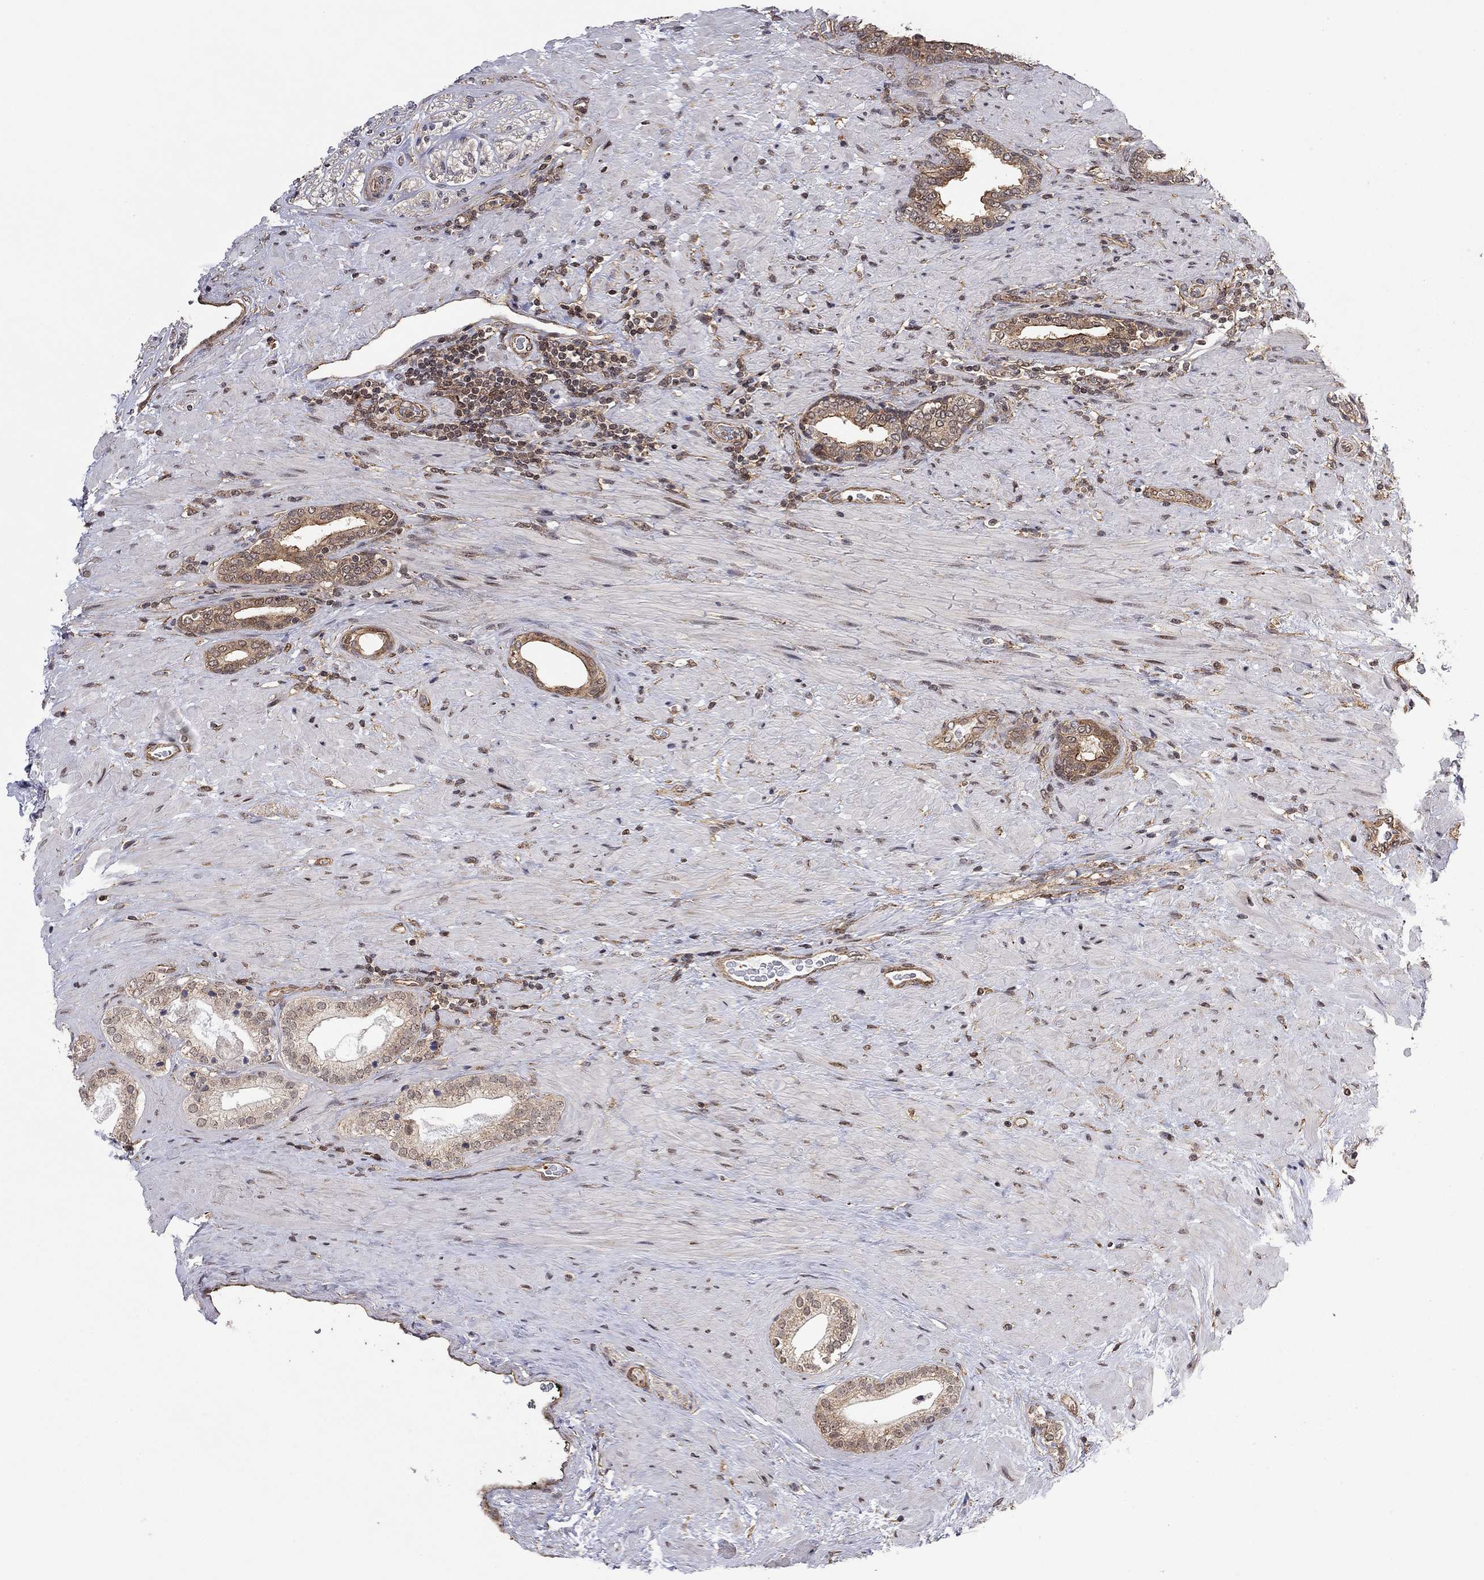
{"staining": {"intensity": "moderate", "quantity": "25%-75%", "location": "cytoplasmic/membranous"}, "tissue": "prostate cancer", "cell_type": "Tumor cells", "image_type": "cancer", "snomed": [{"axis": "morphology", "description": "Adenocarcinoma, Low grade"}, {"axis": "topography", "description": "Prostate and seminal vesicle, NOS"}], "caption": "This is a micrograph of immunohistochemistry (IHC) staining of prostate adenocarcinoma (low-grade), which shows moderate expression in the cytoplasmic/membranous of tumor cells.", "gene": "TDP1", "patient": {"sex": "male", "age": 61}}